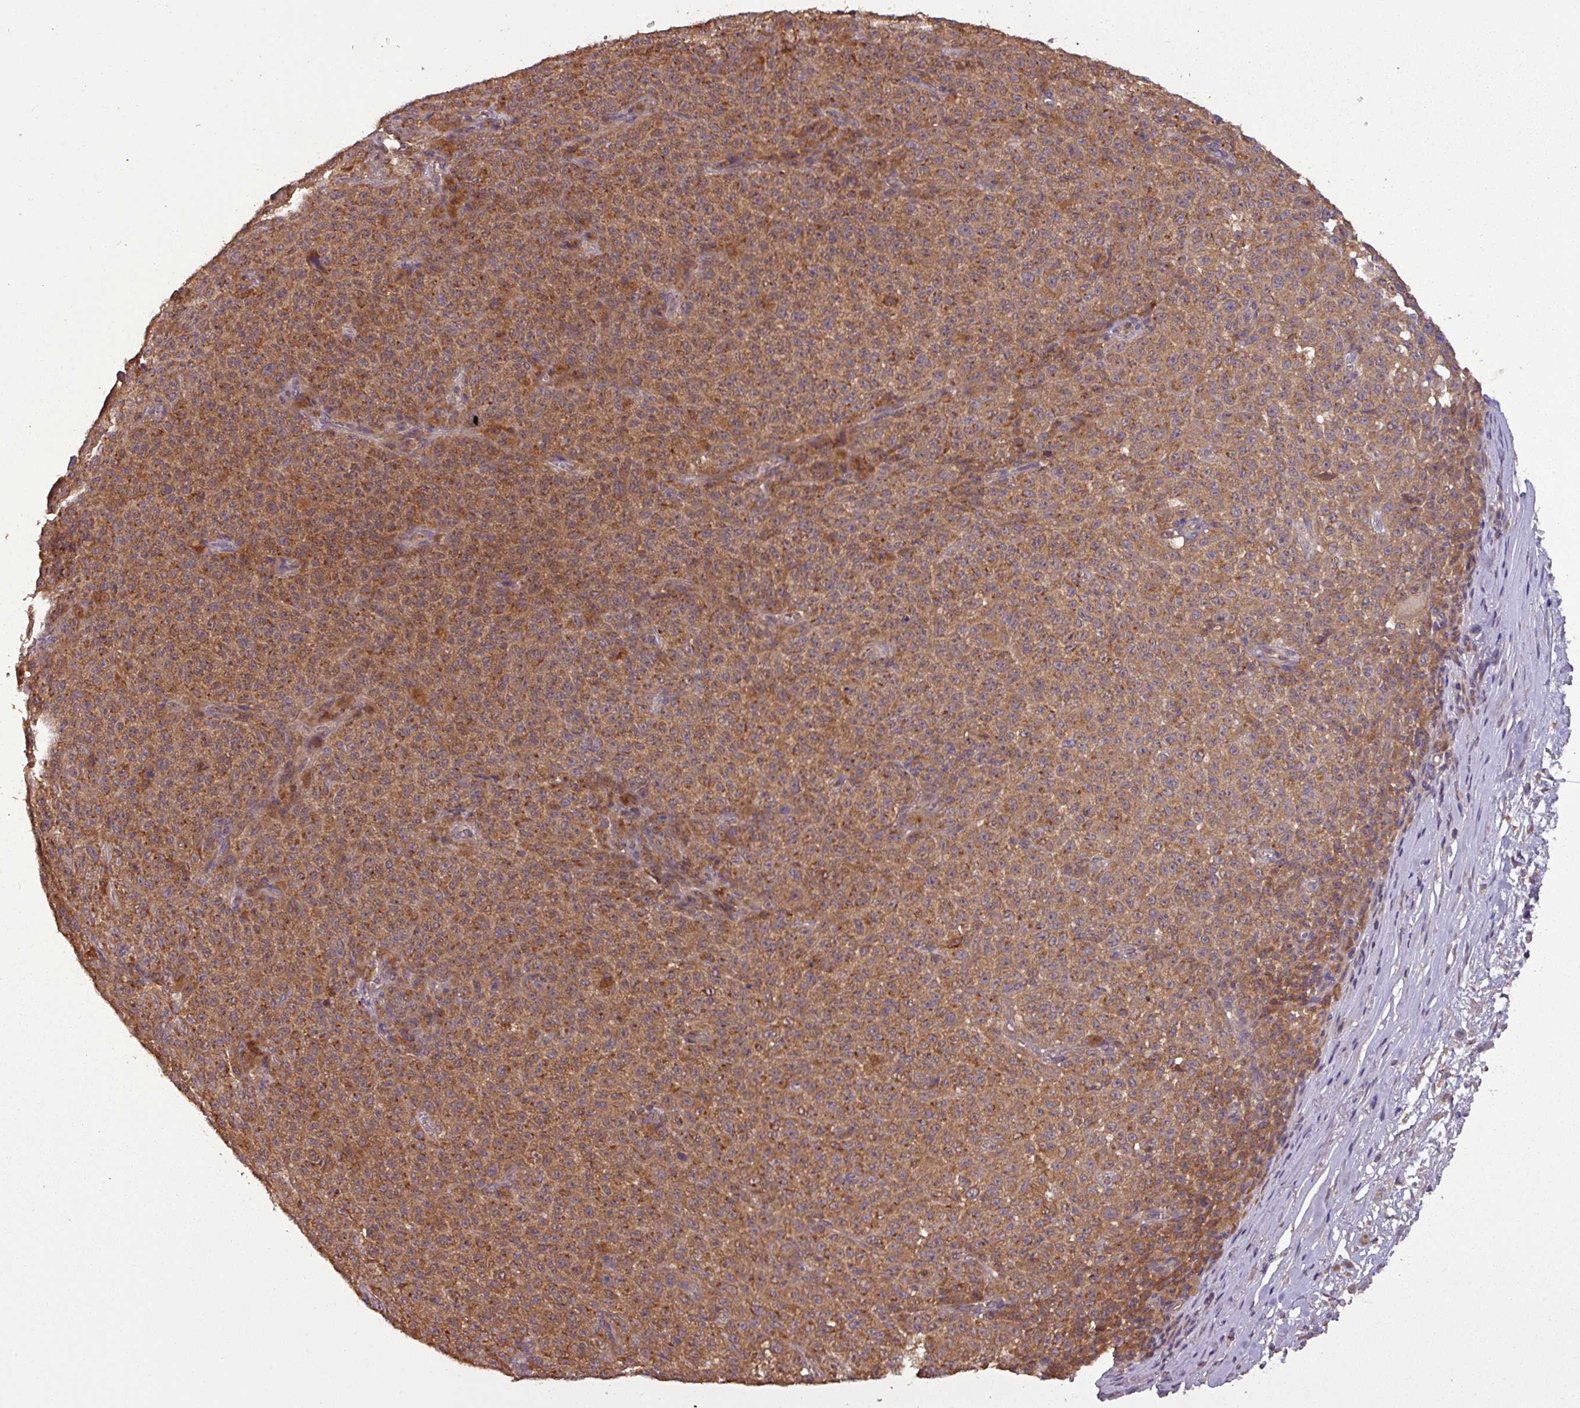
{"staining": {"intensity": "moderate", "quantity": ">75%", "location": "cytoplasmic/membranous"}, "tissue": "melanoma", "cell_type": "Tumor cells", "image_type": "cancer", "snomed": [{"axis": "morphology", "description": "Malignant melanoma, NOS"}, {"axis": "topography", "description": "Skin"}], "caption": "Immunohistochemistry (IHC) staining of melanoma, which reveals medium levels of moderate cytoplasmic/membranous expression in approximately >75% of tumor cells indicating moderate cytoplasmic/membranous protein staining. The staining was performed using DAB (brown) for protein detection and nuclei were counterstained in hematoxylin (blue).", "gene": "NT5C3A", "patient": {"sex": "female", "age": 82}}